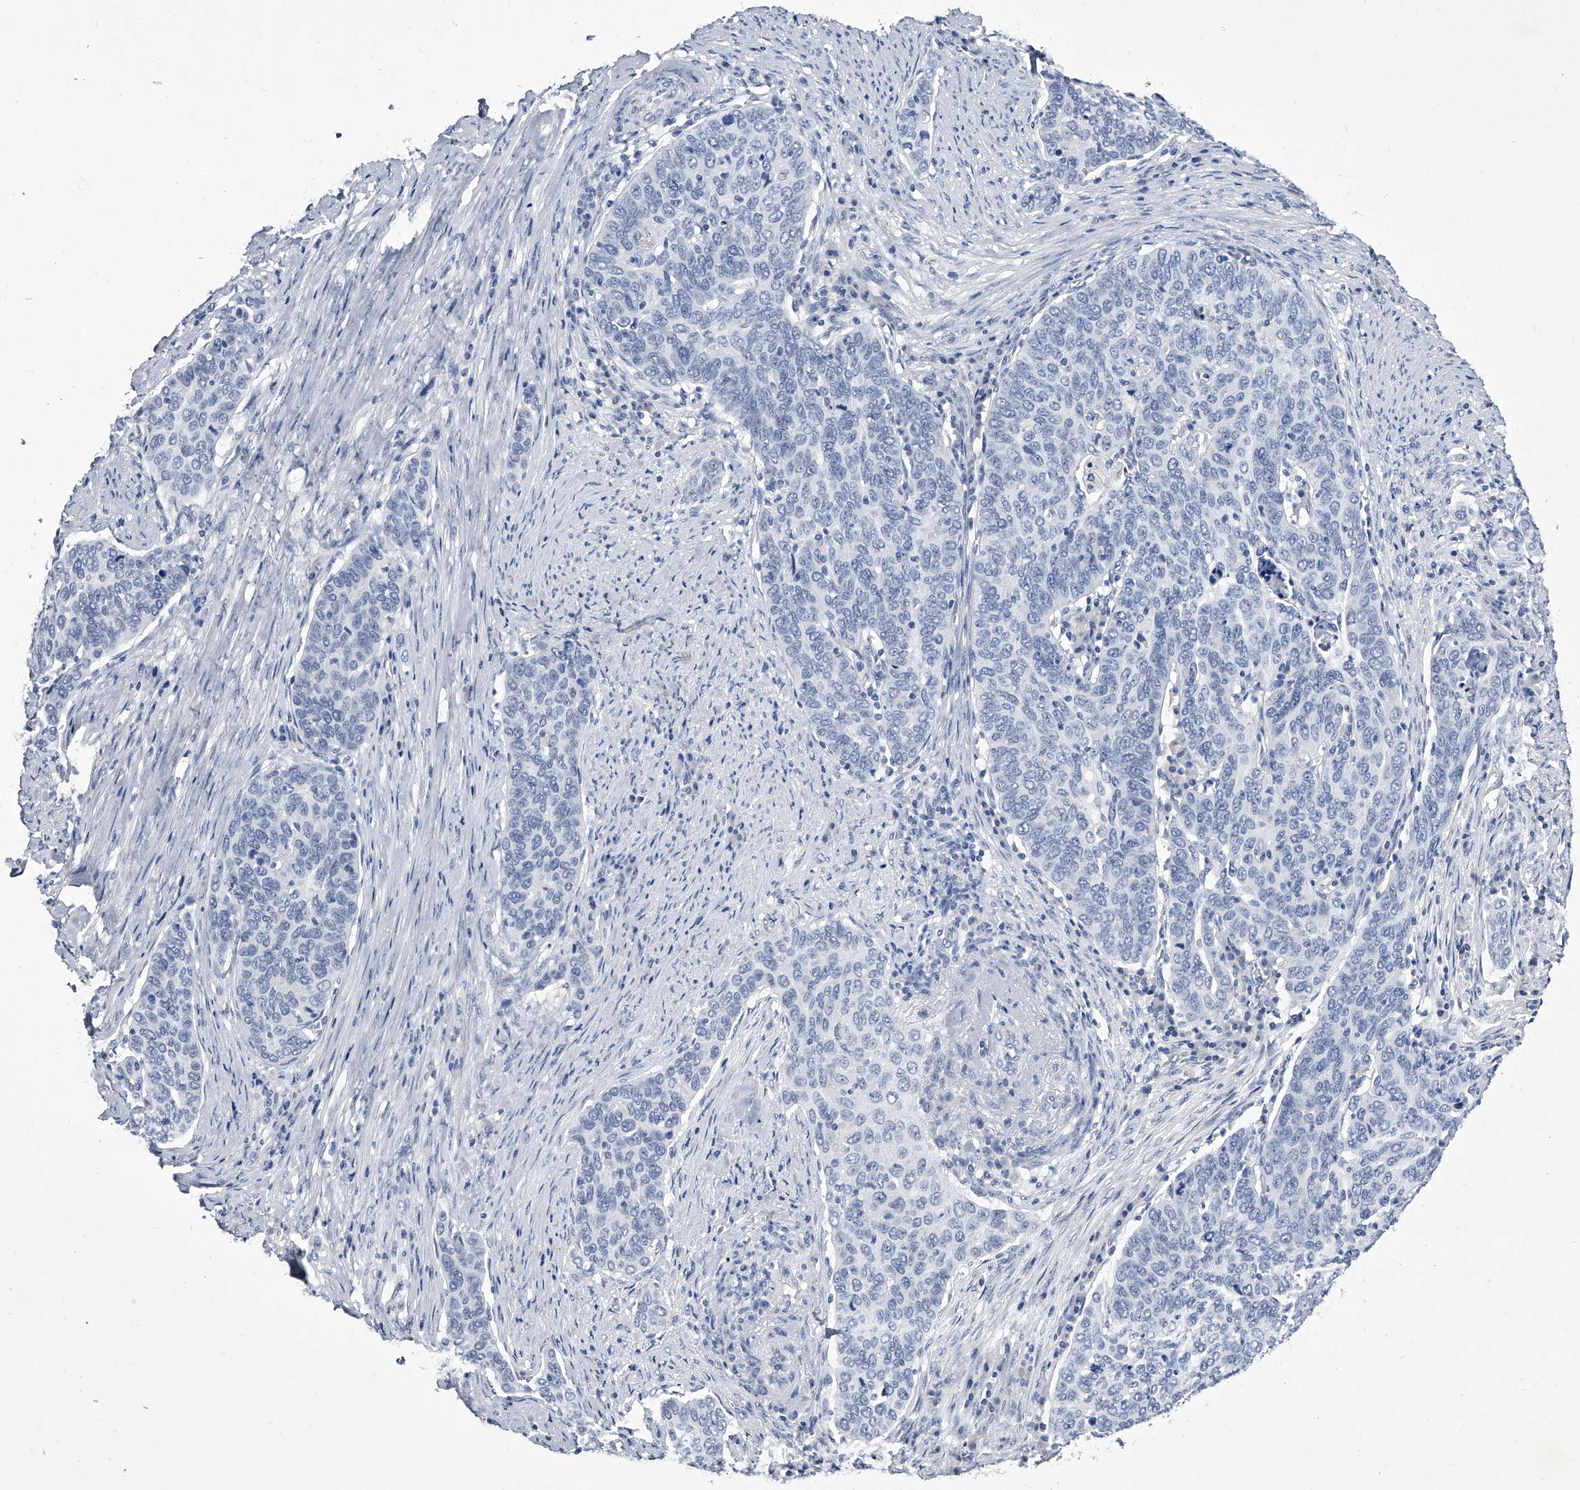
{"staining": {"intensity": "negative", "quantity": "none", "location": "none"}, "tissue": "cervical cancer", "cell_type": "Tumor cells", "image_type": "cancer", "snomed": [{"axis": "morphology", "description": "Squamous cell carcinoma, NOS"}, {"axis": "topography", "description": "Cervix"}], "caption": "Micrograph shows no protein expression in tumor cells of squamous cell carcinoma (cervical) tissue.", "gene": "CRISP2", "patient": {"sex": "female", "age": 60}}